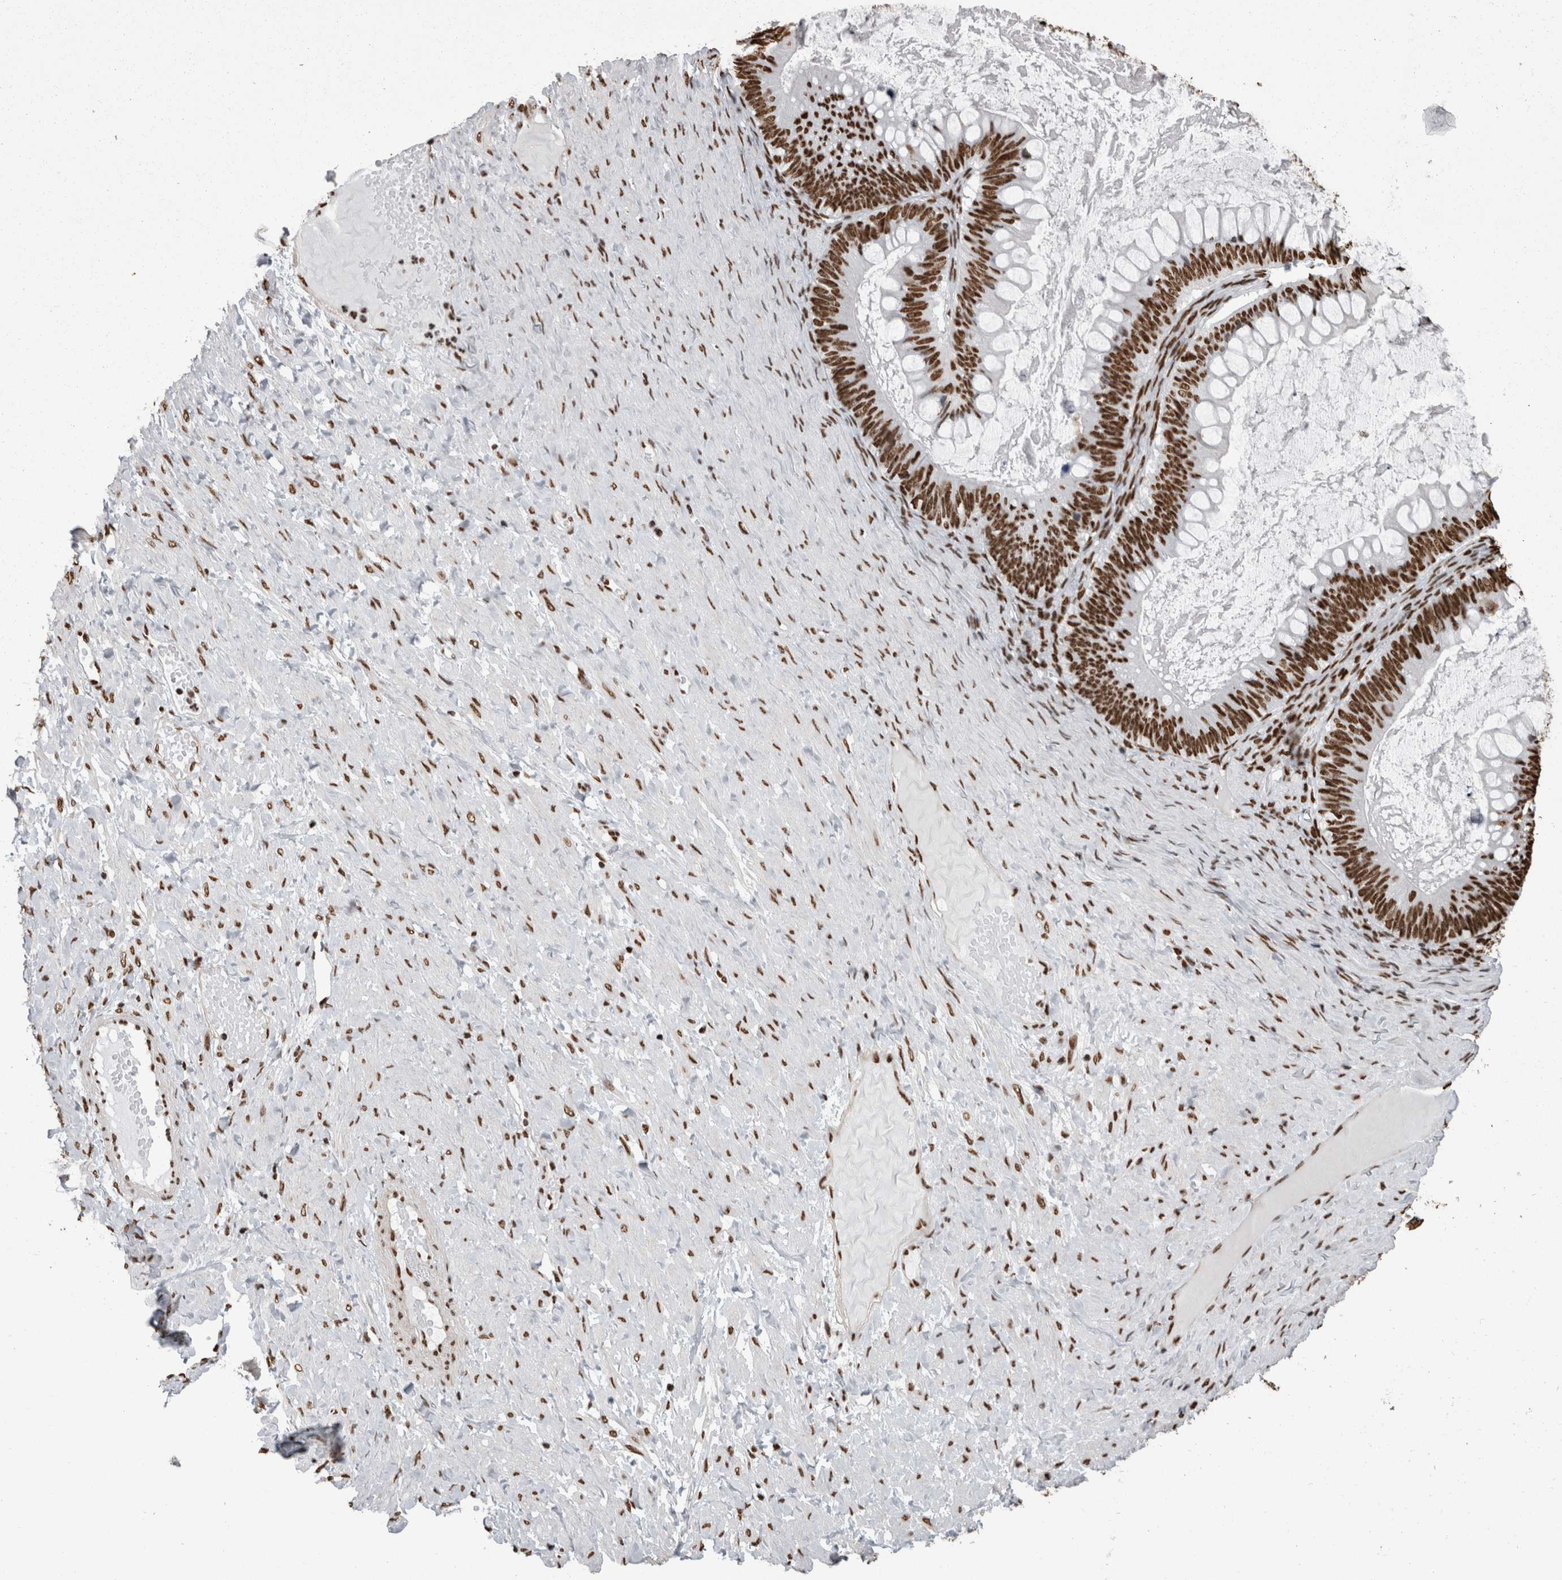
{"staining": {"intensity": "strong", "quantity": ">75%", "location": "nuclear"}, "tissue": "ovarian cancer", "cell_type": "Tumor cells", "image_type": "cancer", "snomed": [{"axis": "morphology", "description": "Cystadenocarcinoma, mucinous, NOS"}, {"axis": "topography", "description": "Ovary"}], "caption": "Immunohistochemistry of human mucinous cystadenocarcinoma (ovarian) reveals high levels of strong nuclear expression in approximately >75% of tumor cells.", "gene": "HNRNPM", "patient": {"sex": "female", "age": 61}}